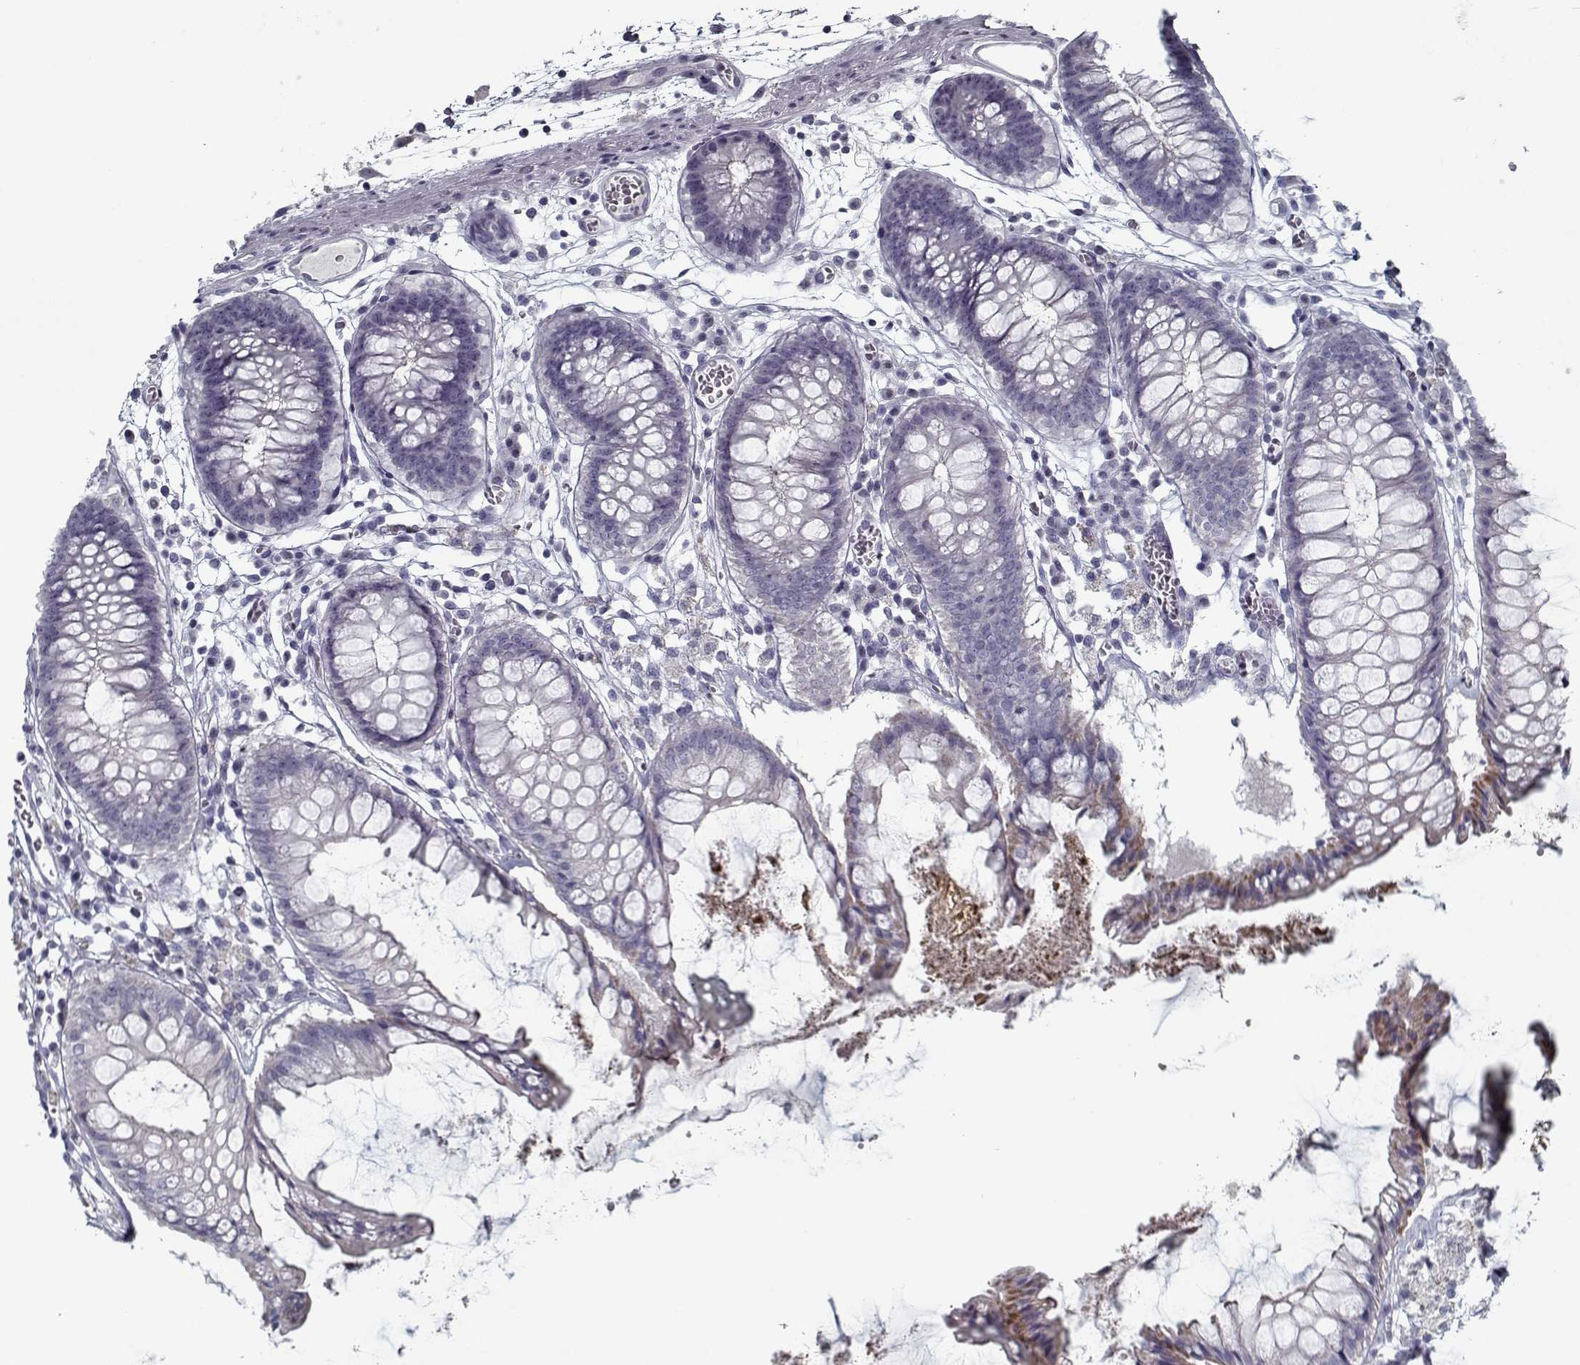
{"staining": {"intensity": "negative", "quantity": "none", "location": "none"}, "tissue": "colon", "cell_type": "Endothelial cells", "image_type": "normal", "snomed": [{"axis": "morphology", "description": "Normal tissue, NOS"}, {"axis": "morphology", "description": "Adenocarcinoma, NOS"}, {"axis": "topography", "description": "Colon"}], "caption": "Immunohistochemistry of unremarkable human colon shows no positivity in endothelial cells.", "gene": "DDX25", "patient": {"sex": "male", "age": 65}}